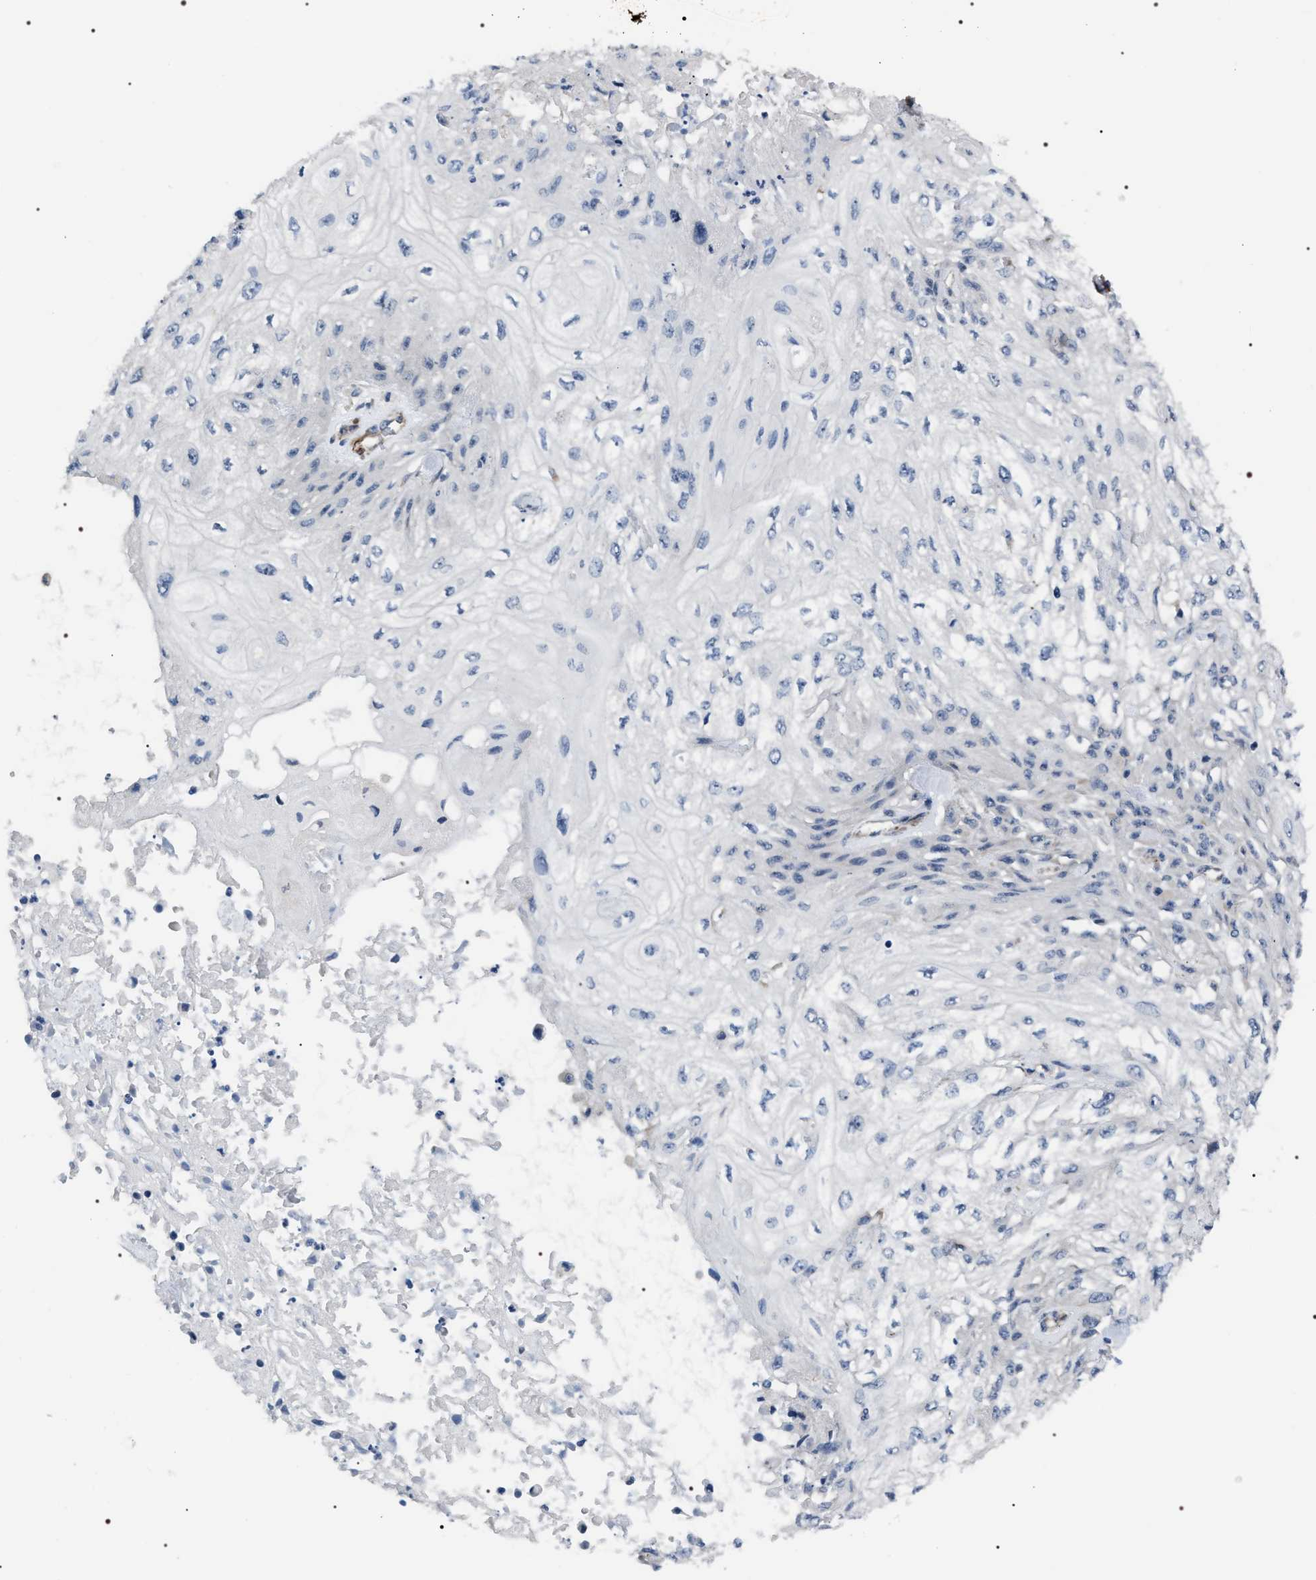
{"staining": {"intensity": "negative", "quantity": "none", "location": "none"}, "tissue": "skin cancer", "cell_type": "Tumor cells", "image_type": "cancer", "snomed": [{"axis": "morphology", "description": "Squamous cell carcinoma, NOS"}, {"axis": "morphology", "description": "Squamous cell carcinoma, metastatic, NOS"}, {"axis": "topography", "description": "Skin"}, {"axis": "topography", "description": "Lymph node"}], "caption": "This is an IHC micrograph of skin squamous cell carcinoma. There is no staining in tumor cells.", "gene": "PKD1L1", "patient": {"sex": "male", "age": 75}}